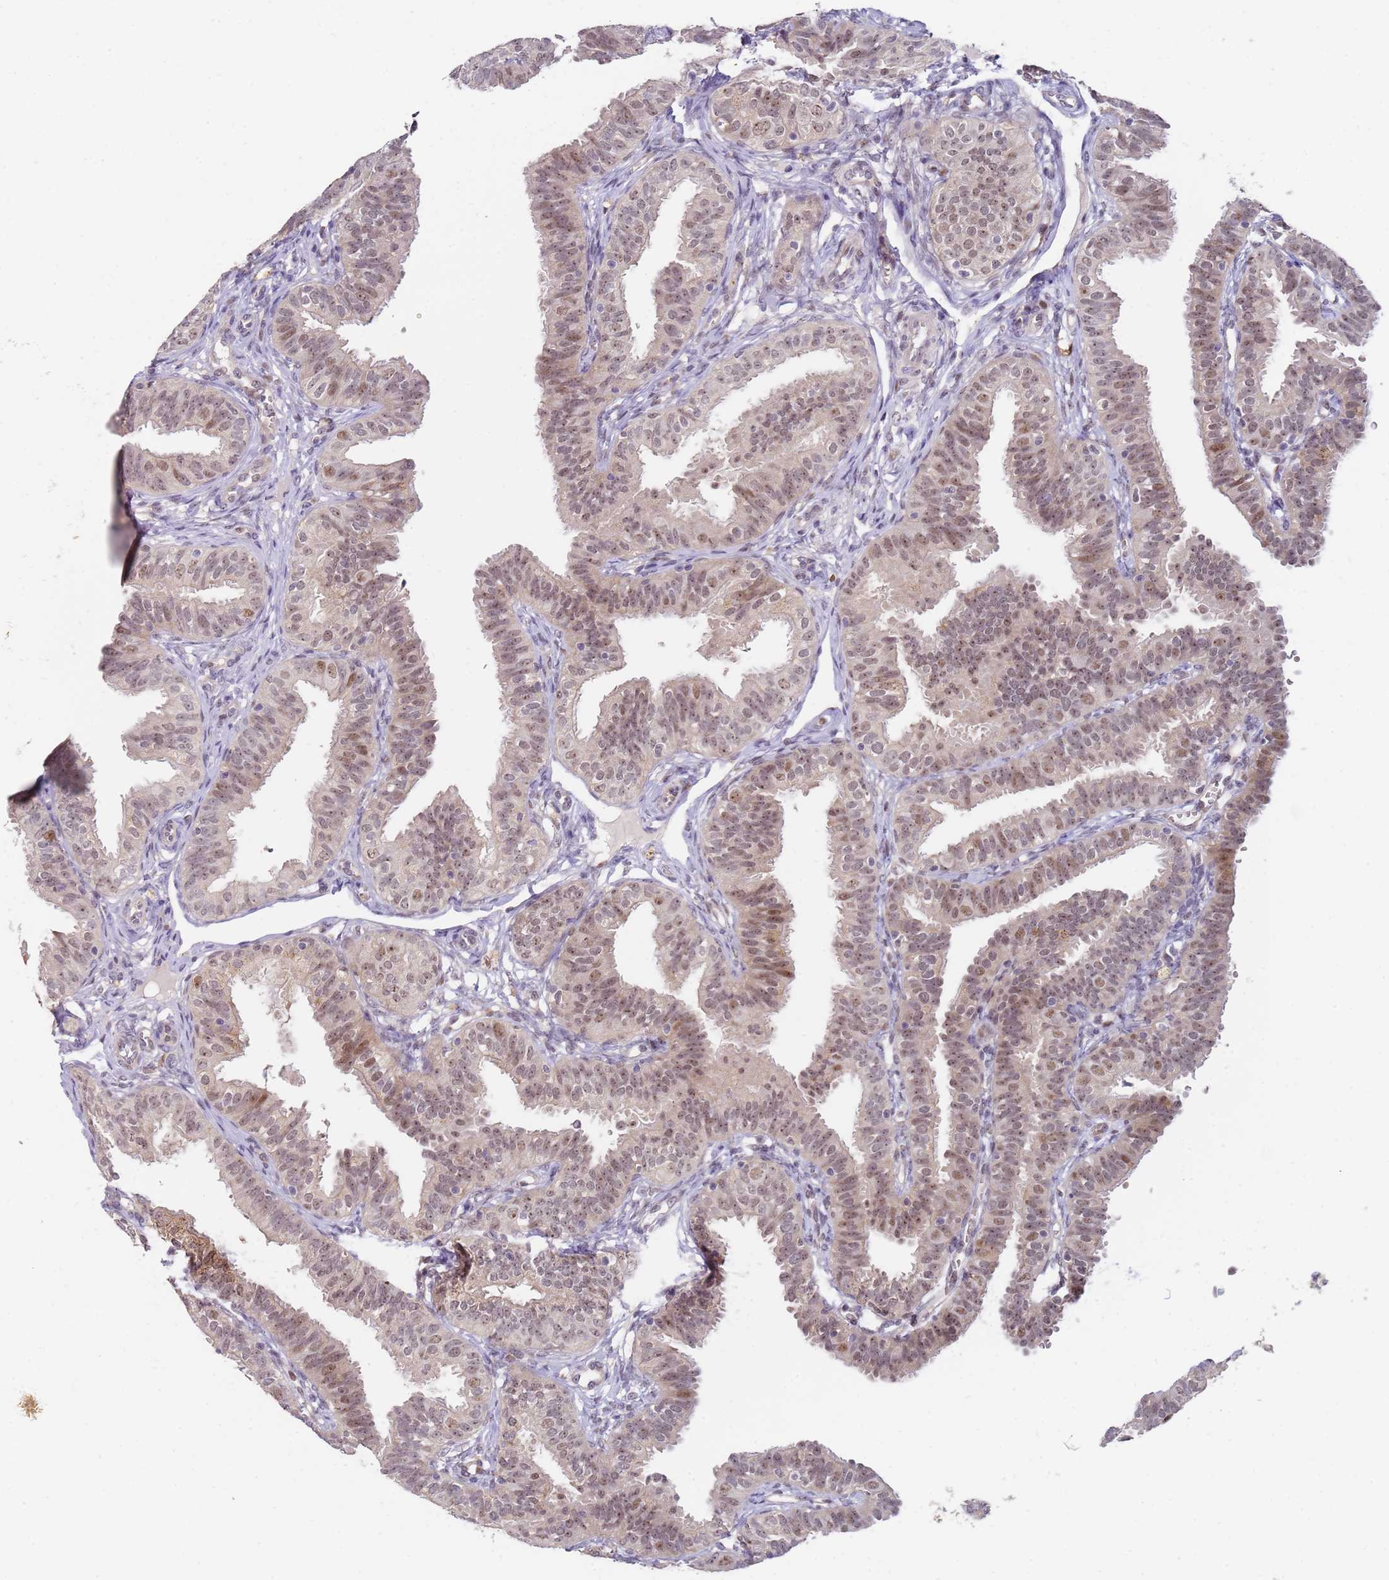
{"staining": {"intensity": "moderate", "quantity": "25%-75%", "location": "nuclear"}, "tissue": "fallopian tube", "cell_type": "Glandular cells", "image_type": "normal", "snomed": [{"axis": "morphology", "description": "Normal tissue, NOS"}, {"axis": "topography", "description": "Fallopian tube"}], "caption": "Moderate nuclear protein staining is appreciated in about 25%-75% of glandular cells in fallopian tube. (IHC, brightfield microscopy, high magnification).", "gene": "LGALSL", "patient": {"sex": "female", "age": 35}}